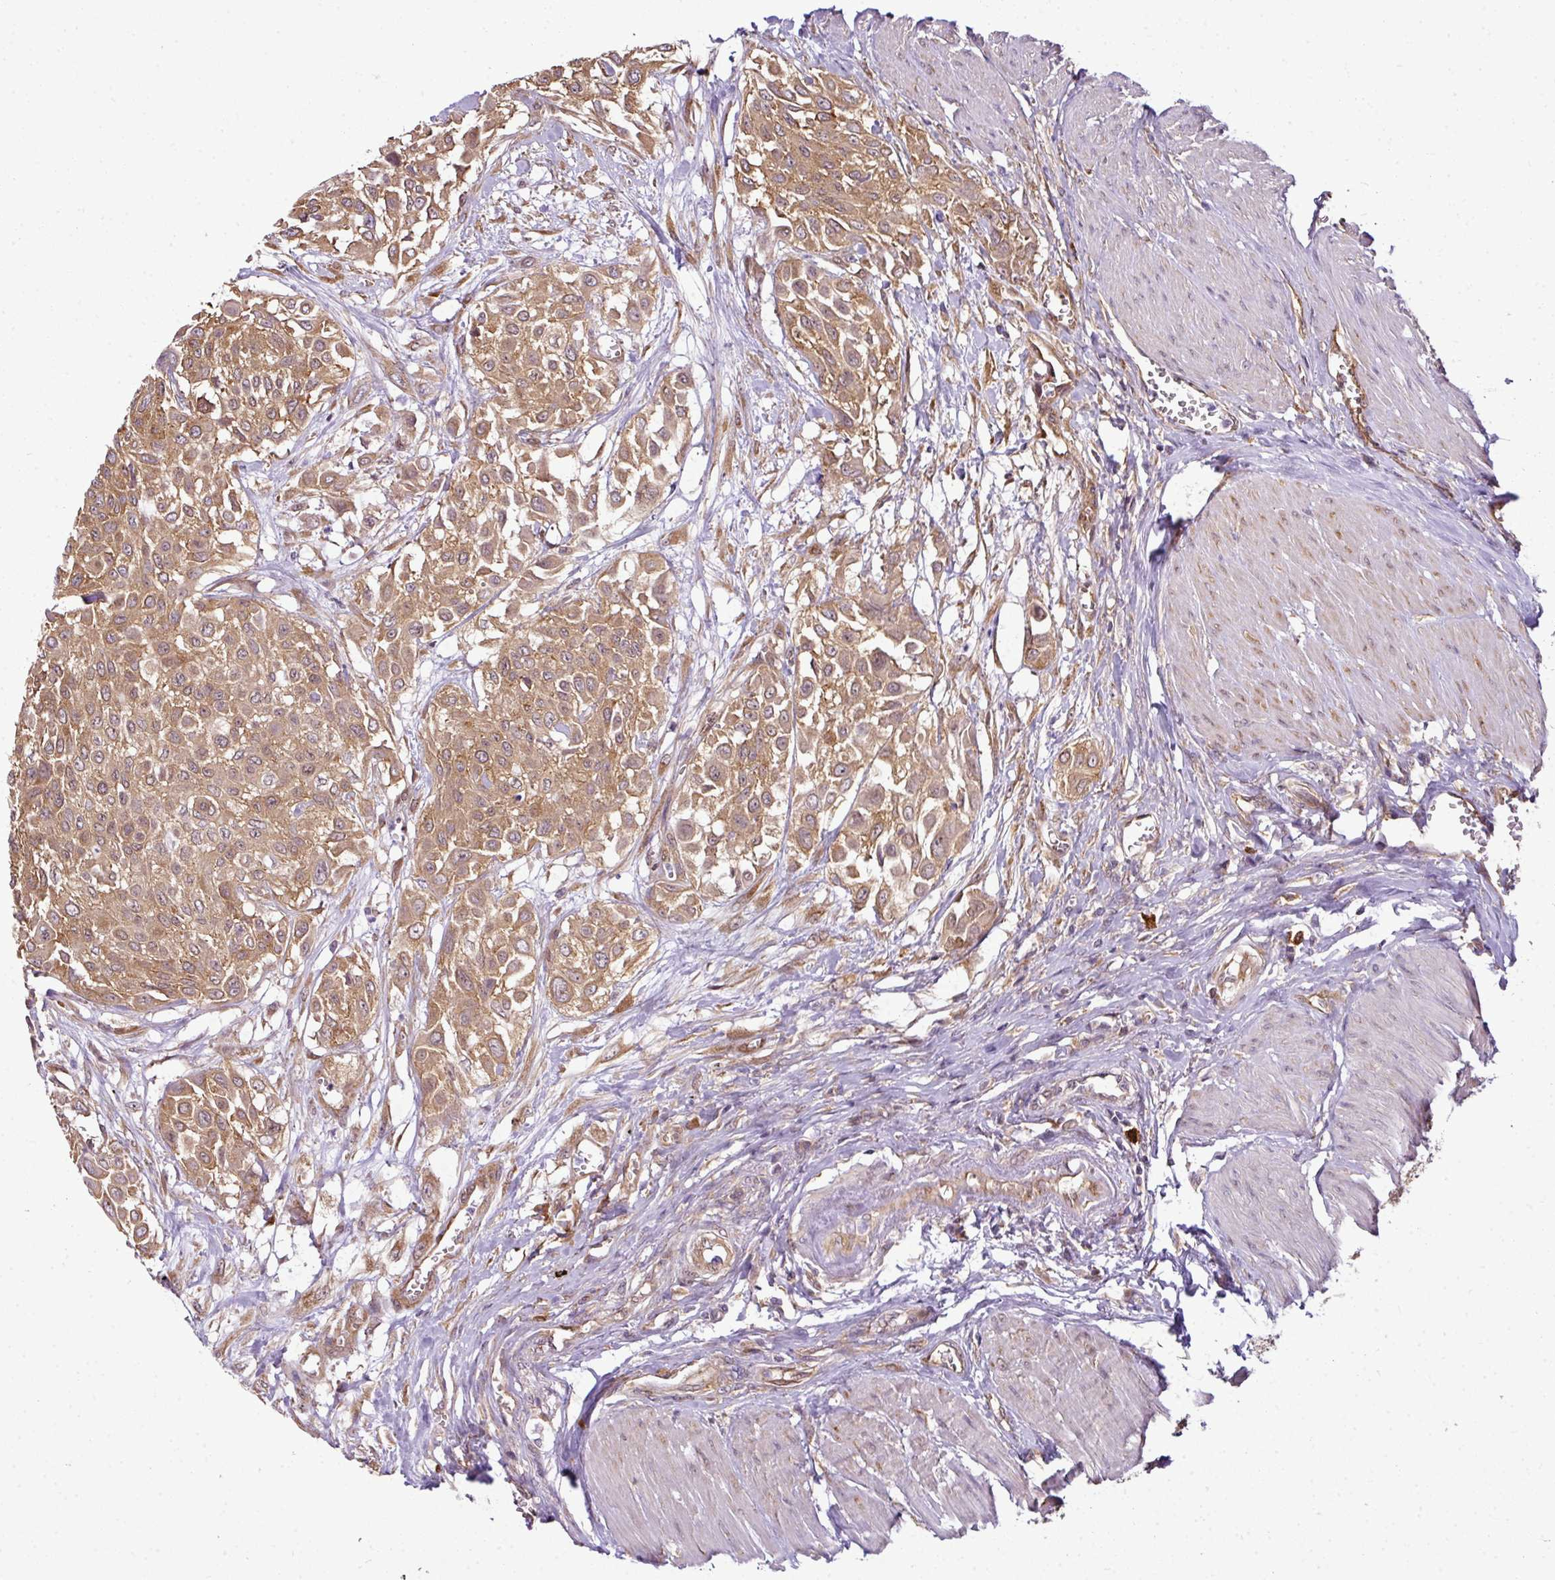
{"staining": {"intensity": "moderate", "quantity": ">75%", "location": "cytoplasmic/membranous"}, "tissue": "urothelial cancer", "cell_type": "Tumor cells", "image_type": "cancer", "snomed": [{"axis": "morphology", "description": "Urothelial carcinoma, High grade"}, {"axis": "topography", "description": "Urinary bladder"}], "caption": "Immunohistochemical staining of human urothelial cancer exhibits medium levels of moderate cytoplasmic/membranous positivity in approximately >75% of tumor cells.", "gene": "RBM4B", "patient": {"sex": "male", "age": 57}}